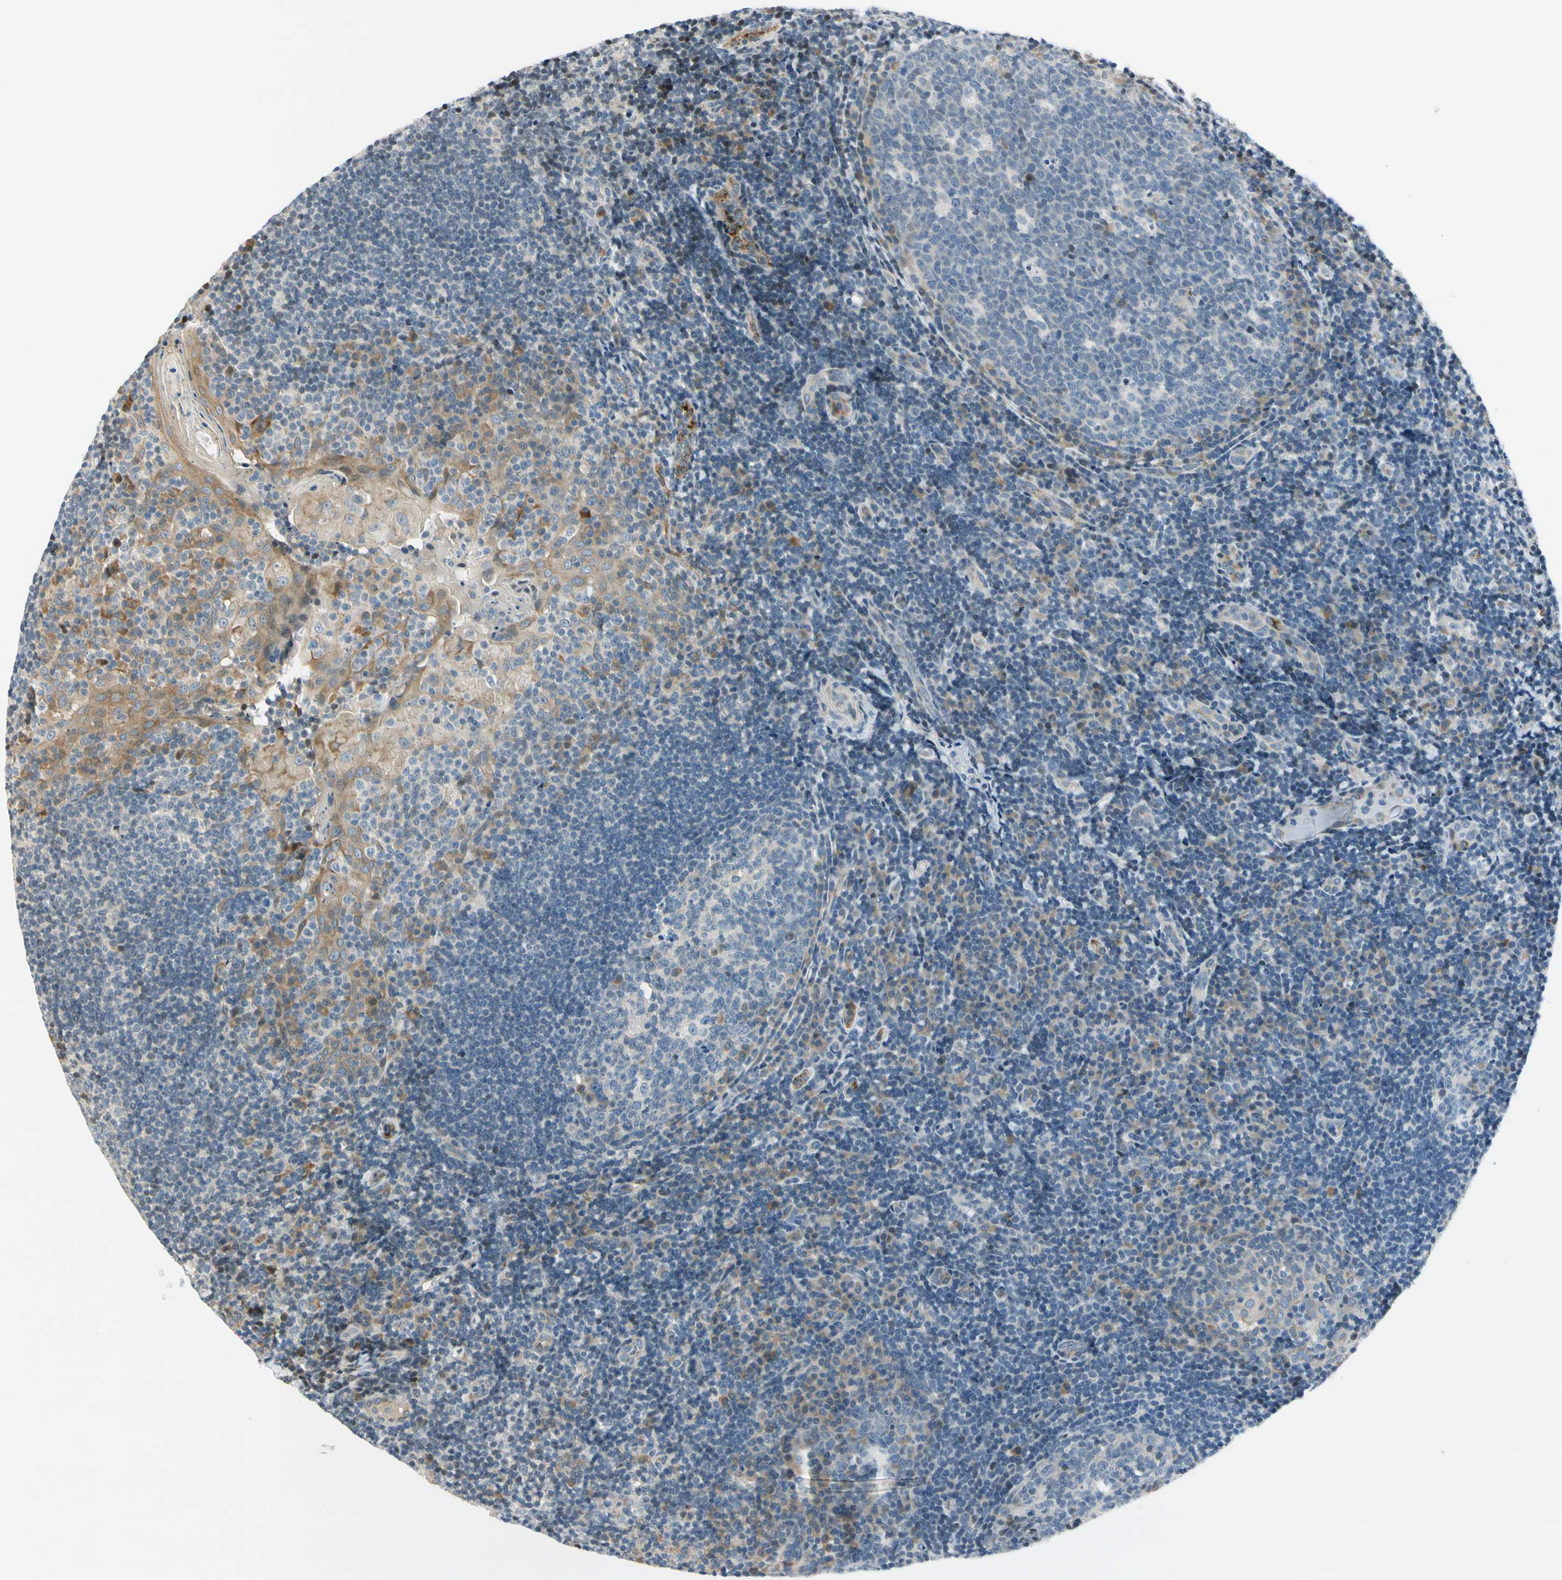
{"staining": {"intensity": "weak", "quantity": "<25%", "location": "cytoplasmic/membranous"}, "tissue": "tonsil", "cell_type": "Germinal center cells", "image_type": "normal", "snomed": [{"axis": "morphology", "description": "Normal tissue, NOS"}, {"axis": "topography", "description": "Tonsil"}], "caption": "An IHC micrograph of normal tonsil is shown. There is no staining in germinal center cells of tonsil. (Stains: DAB (3,3'-diaminobenzidine) immunohistochemistry (IHC) with hematoxylin counter stain, Microscopy: brightfield microscopy at high magnification).", "gene": "NPDC1", "patient": {"sex": "female", "age": 40}}